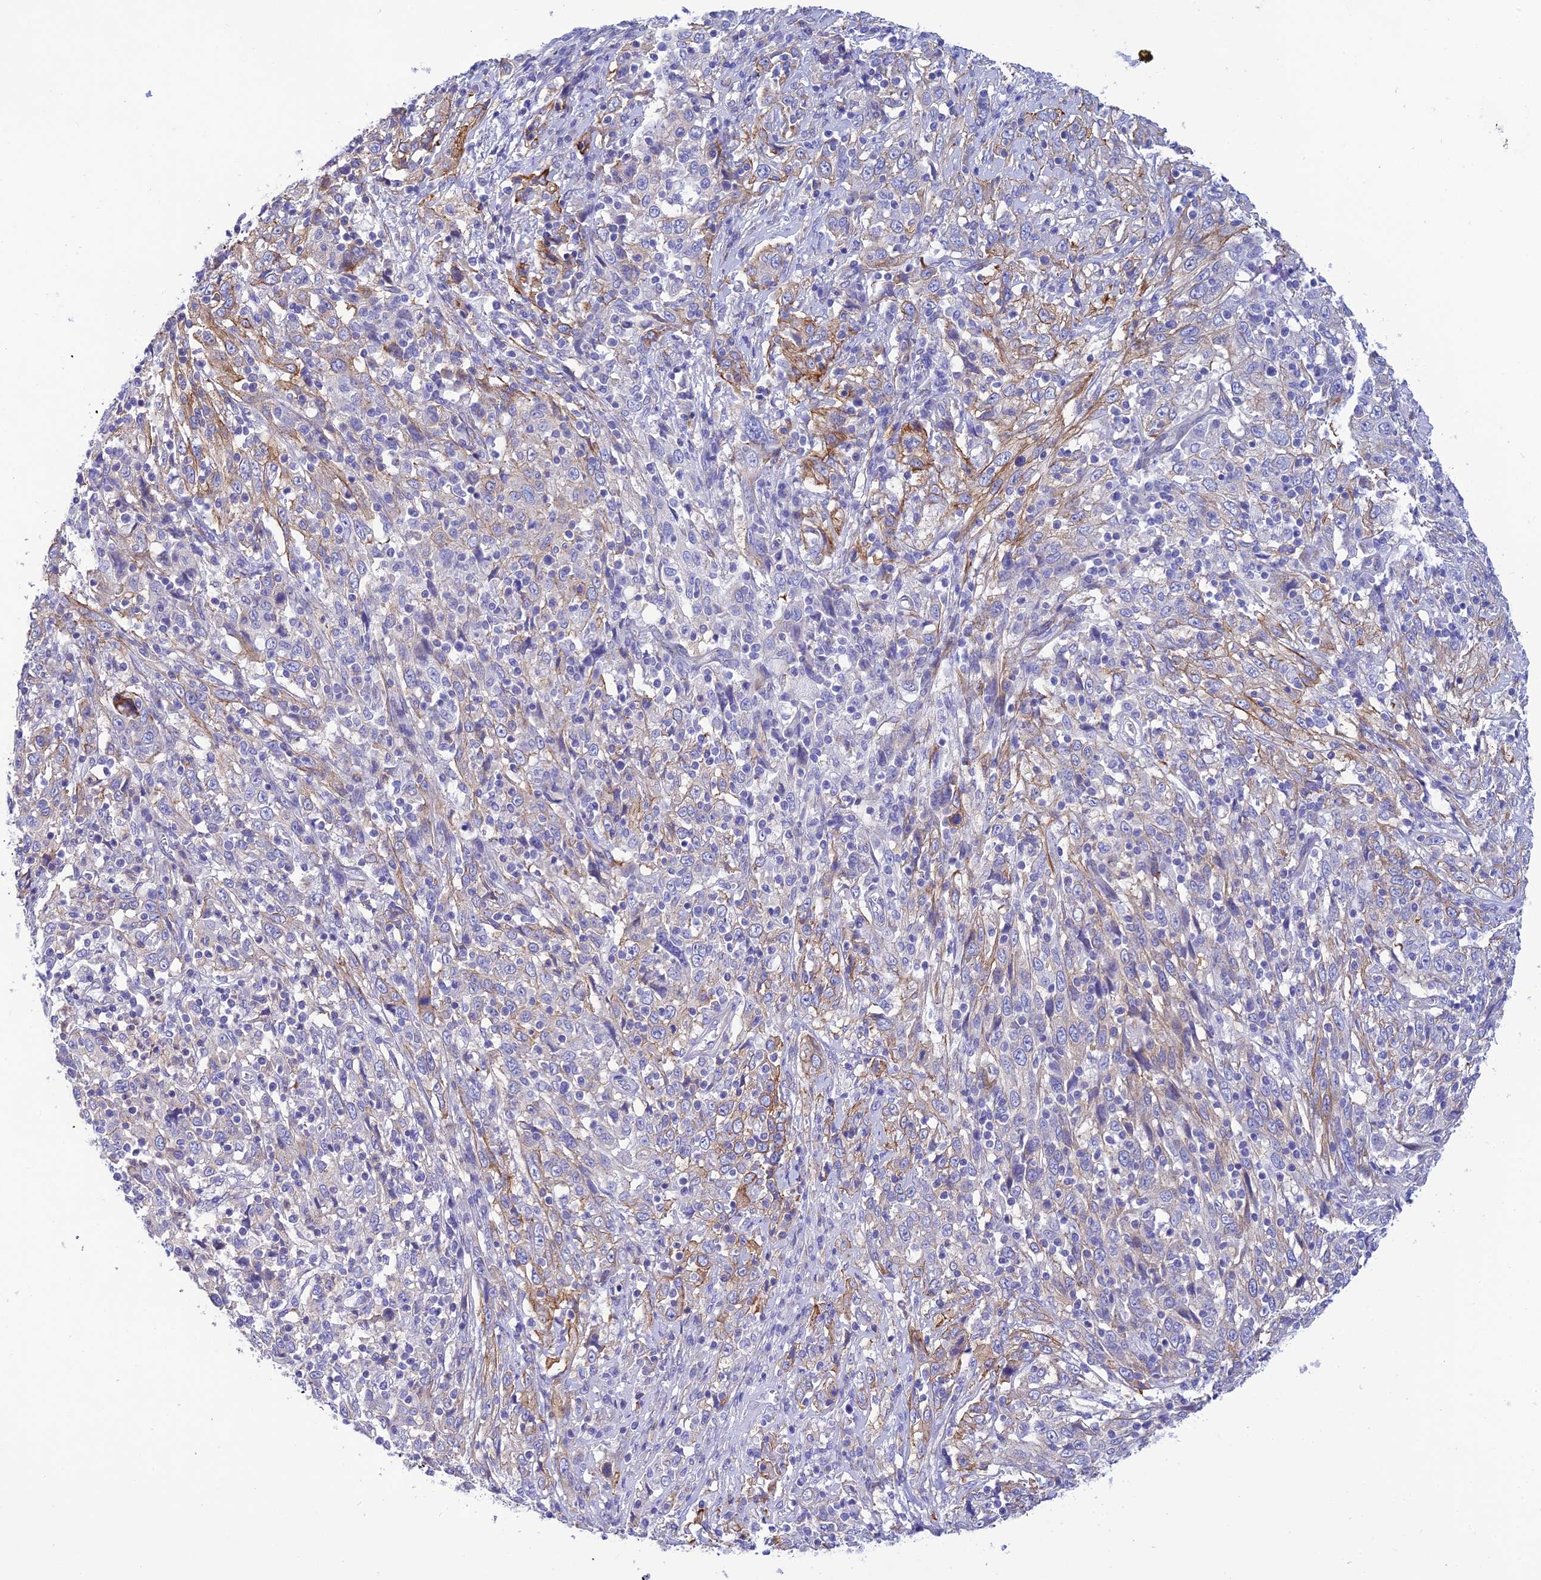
{"staining": {"intensity": "moderate", "quantity": "<25%", "location": "cytoplasmic/membranous"}, "tissue": "cervical cancer", "cell_type": "Tumor cells", "image_type": "cancer", "snomed": [{"axis": "morphology", "description": "Squamous cell carcinoma, NOS"}, {"axis": "topography", "description": "Cervix"}], "caption": "Squamous cell carcinoma (cervical) stained with a protein marker displays moderate staining in tumor cells.", "gene": "ZDHHC16", "patient": {"sex": "female", "age": 46}}